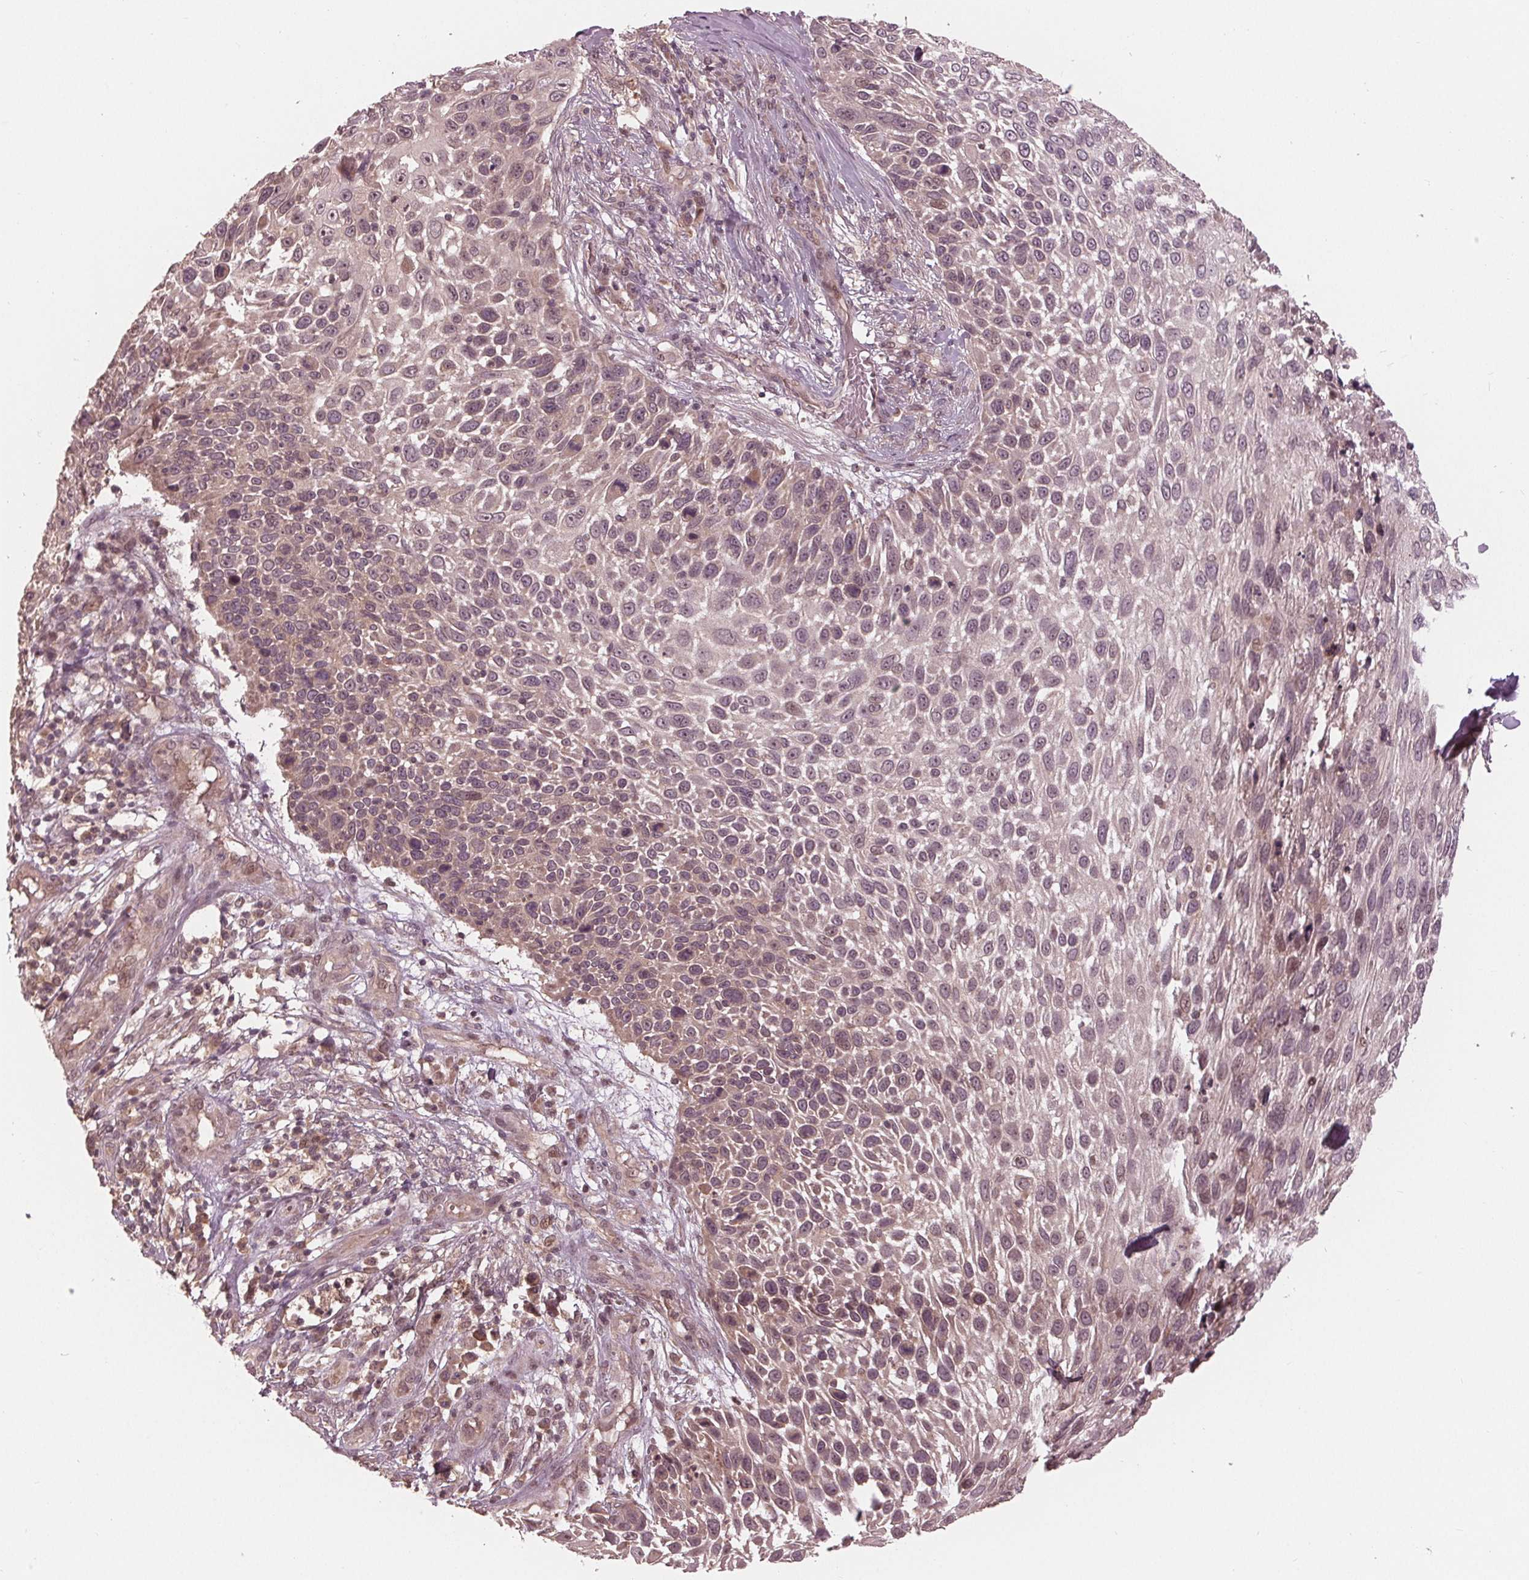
{"staining": {"intensity": "weak", "quantity": "25%-75%", "location": "cytoplasmic/membranous,nuclear"}, "tissue": "skin cancer", "cell_type": "Tumor cells", "image_type": "cancer", "snomed": [{"axis": "morphology", "description": "Squamous cell carcinoma, NOS"}, {"axis": "topography", "description": "Skin"}], "caption": "A photomicrograph of human skin cancer stained for a protein displays weak cytoplasmic/membranous and nuclear brown staining in tumor cells. (DAB (3,3'-diaminobenzidine) IHC, brown staining for protein, blue staining for nuclei).", "gene": "ZNF471", "patient": {"sex": "male", "age": 92}}